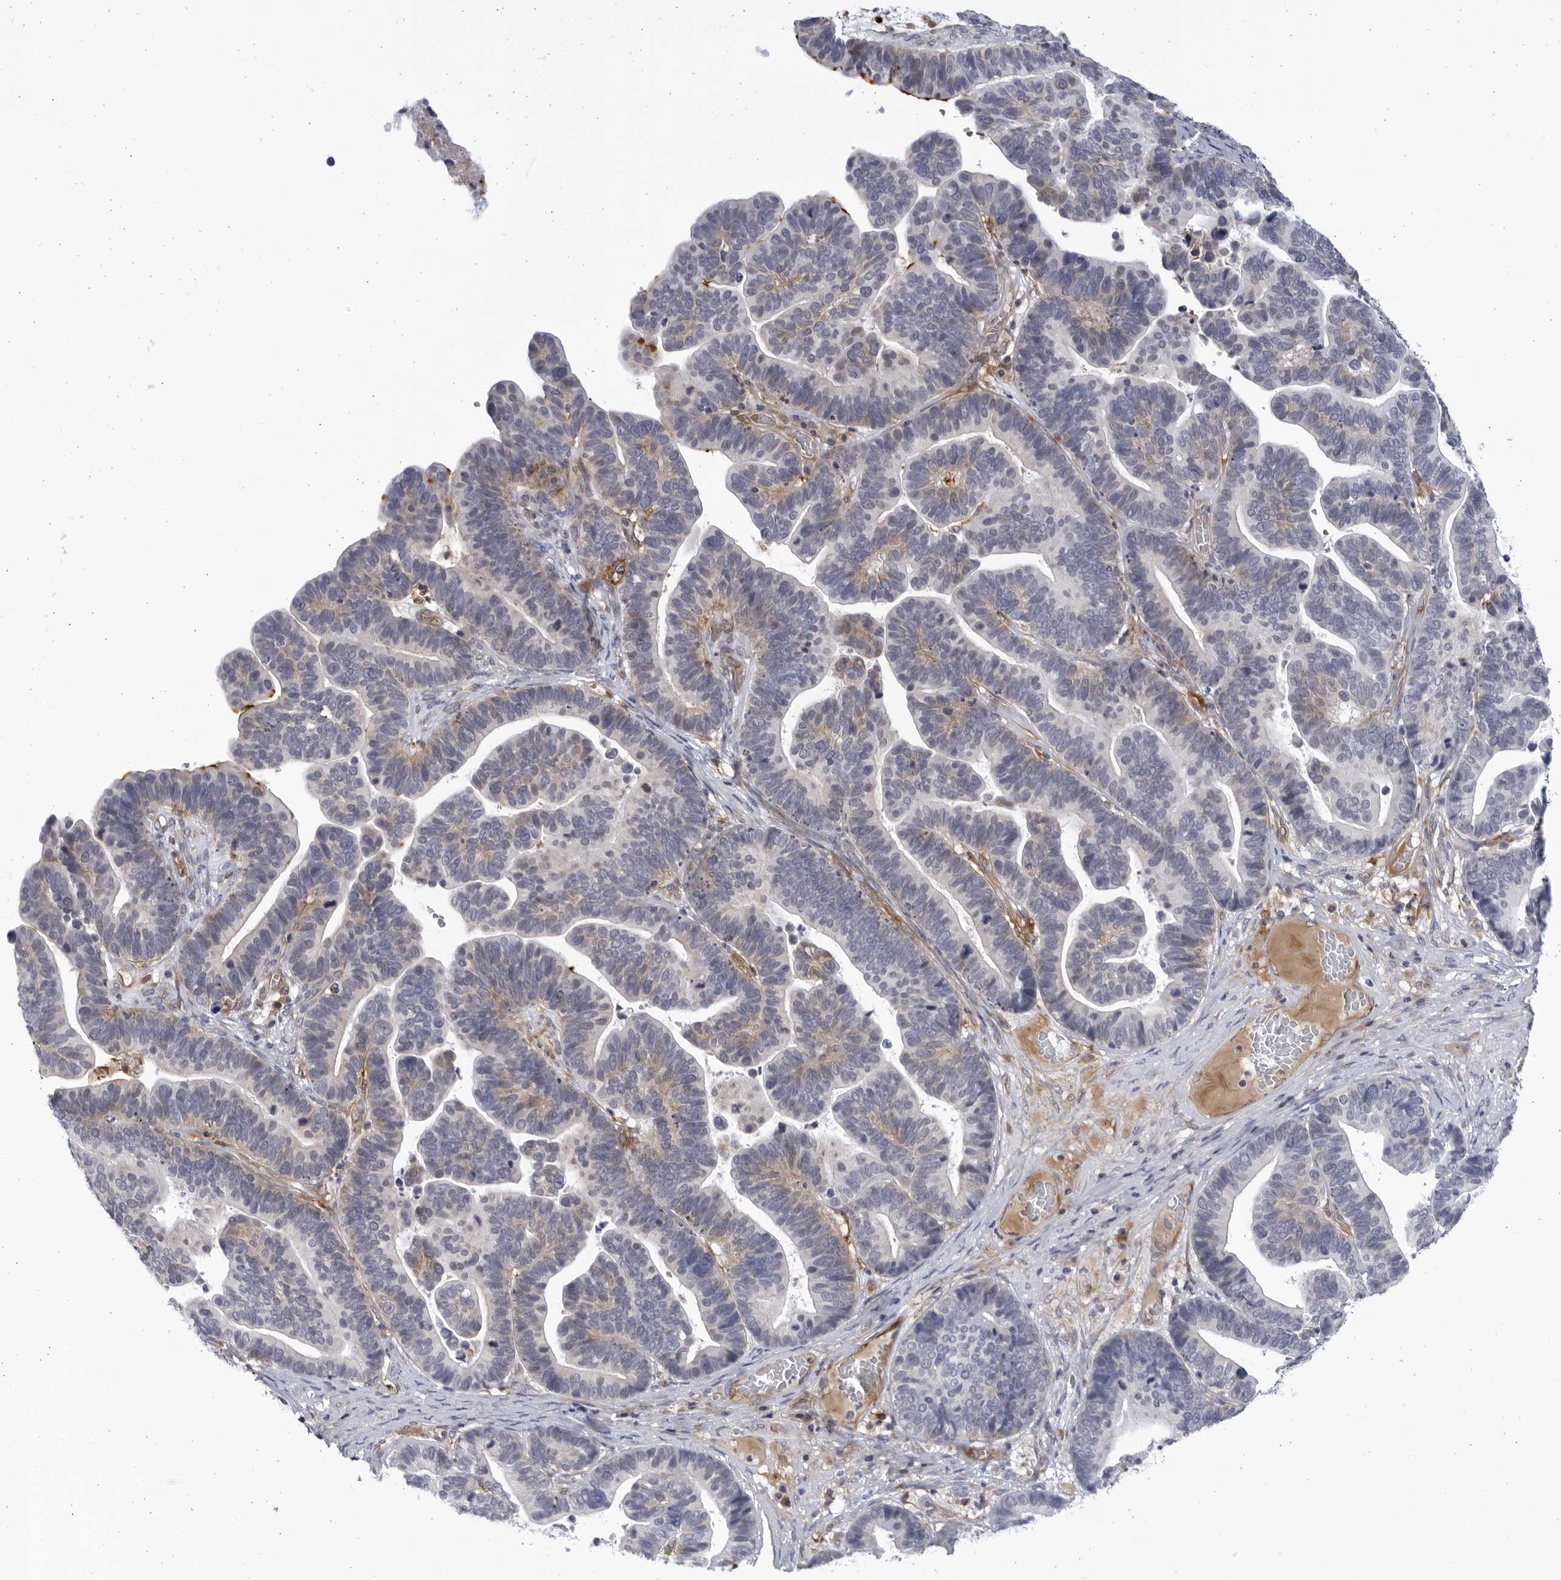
{"staining": {"intensity": "negative", "quantity": "none", "location": "none"}, "tissue": "ovarian cancer", "cell_type": "Tumor cells", "image_type": "cancer", "snomed": [{"axis": "morphology", "description": "Cystadenocarcinoma, serous, NOS"}, {"axis": "topography", "description": "Ovary"}], "caption": "Protein analysis of ovarian serous cystadenocarcinoma exhibits no significant staining in tumor cells. The staining was performed using DAB to visualize the protein expression in brown, while the nuclei were stained in blue with hematoxylin (Magnification: 20x).", "gene": "BMP2K", "patient": {"sex": "female", "age": 56}}